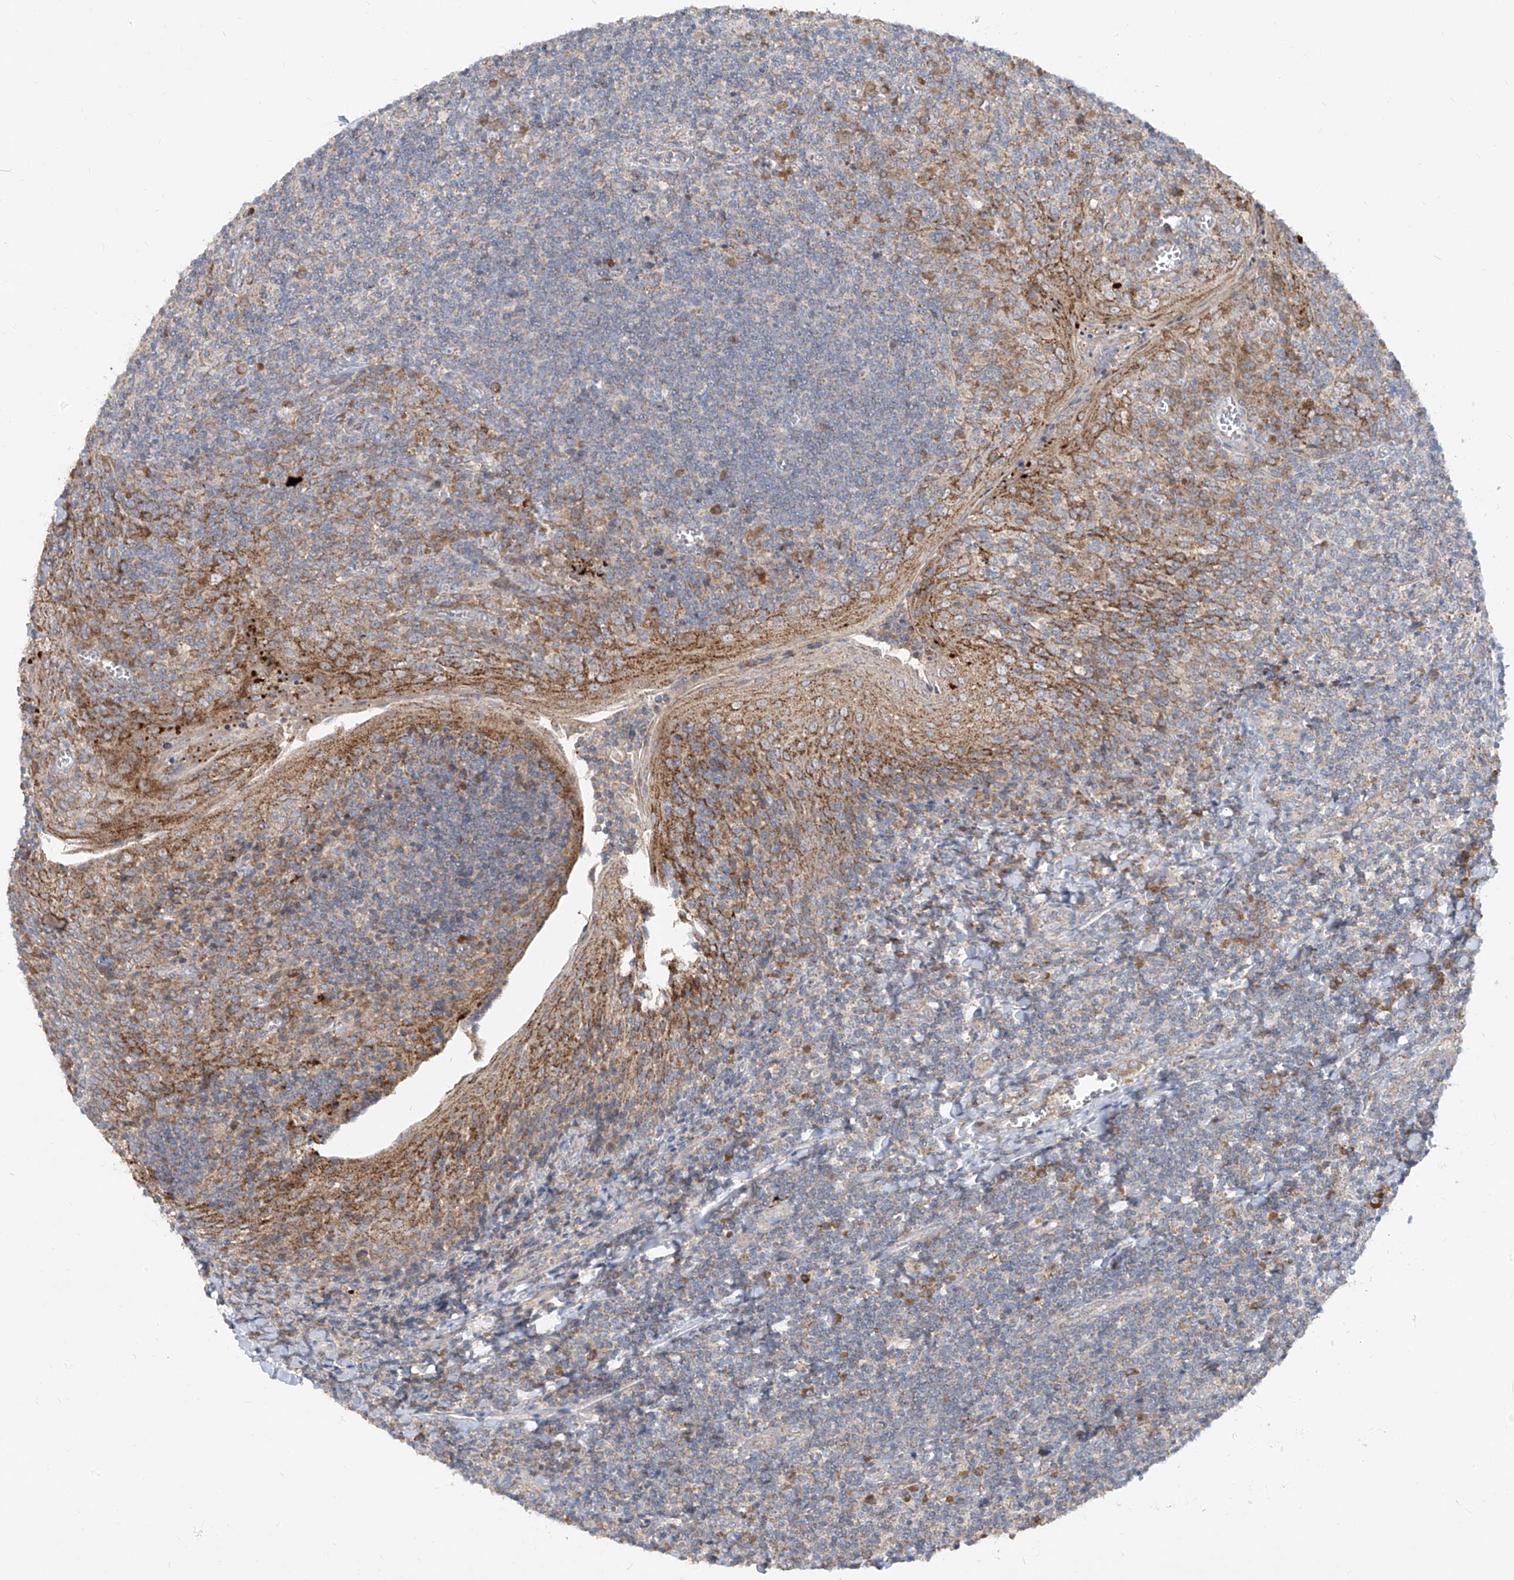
{"staining": {"intensity": "moderate", "quantity": "25%-75%", "location": "cytoplasmic/membranous"}, "tissue": "tonsil", "cell_type": "Germinal center cells", "image_type": "normal", "snomed": [{"axis": "morphology", "description": "Normal tissue, NOS"}, {"axis": "topography", "description": "Tonsil"}], "caption": "DAB (3,3'-diaminobenzidine) immunohistochemical staining of benign tonsil reveals moderate cytoplasmic/membranous protein expression in about 25%-75% of germinal center cells.", "gene": "ABCD3", "patient": {"sex": "male", "age": 27}}